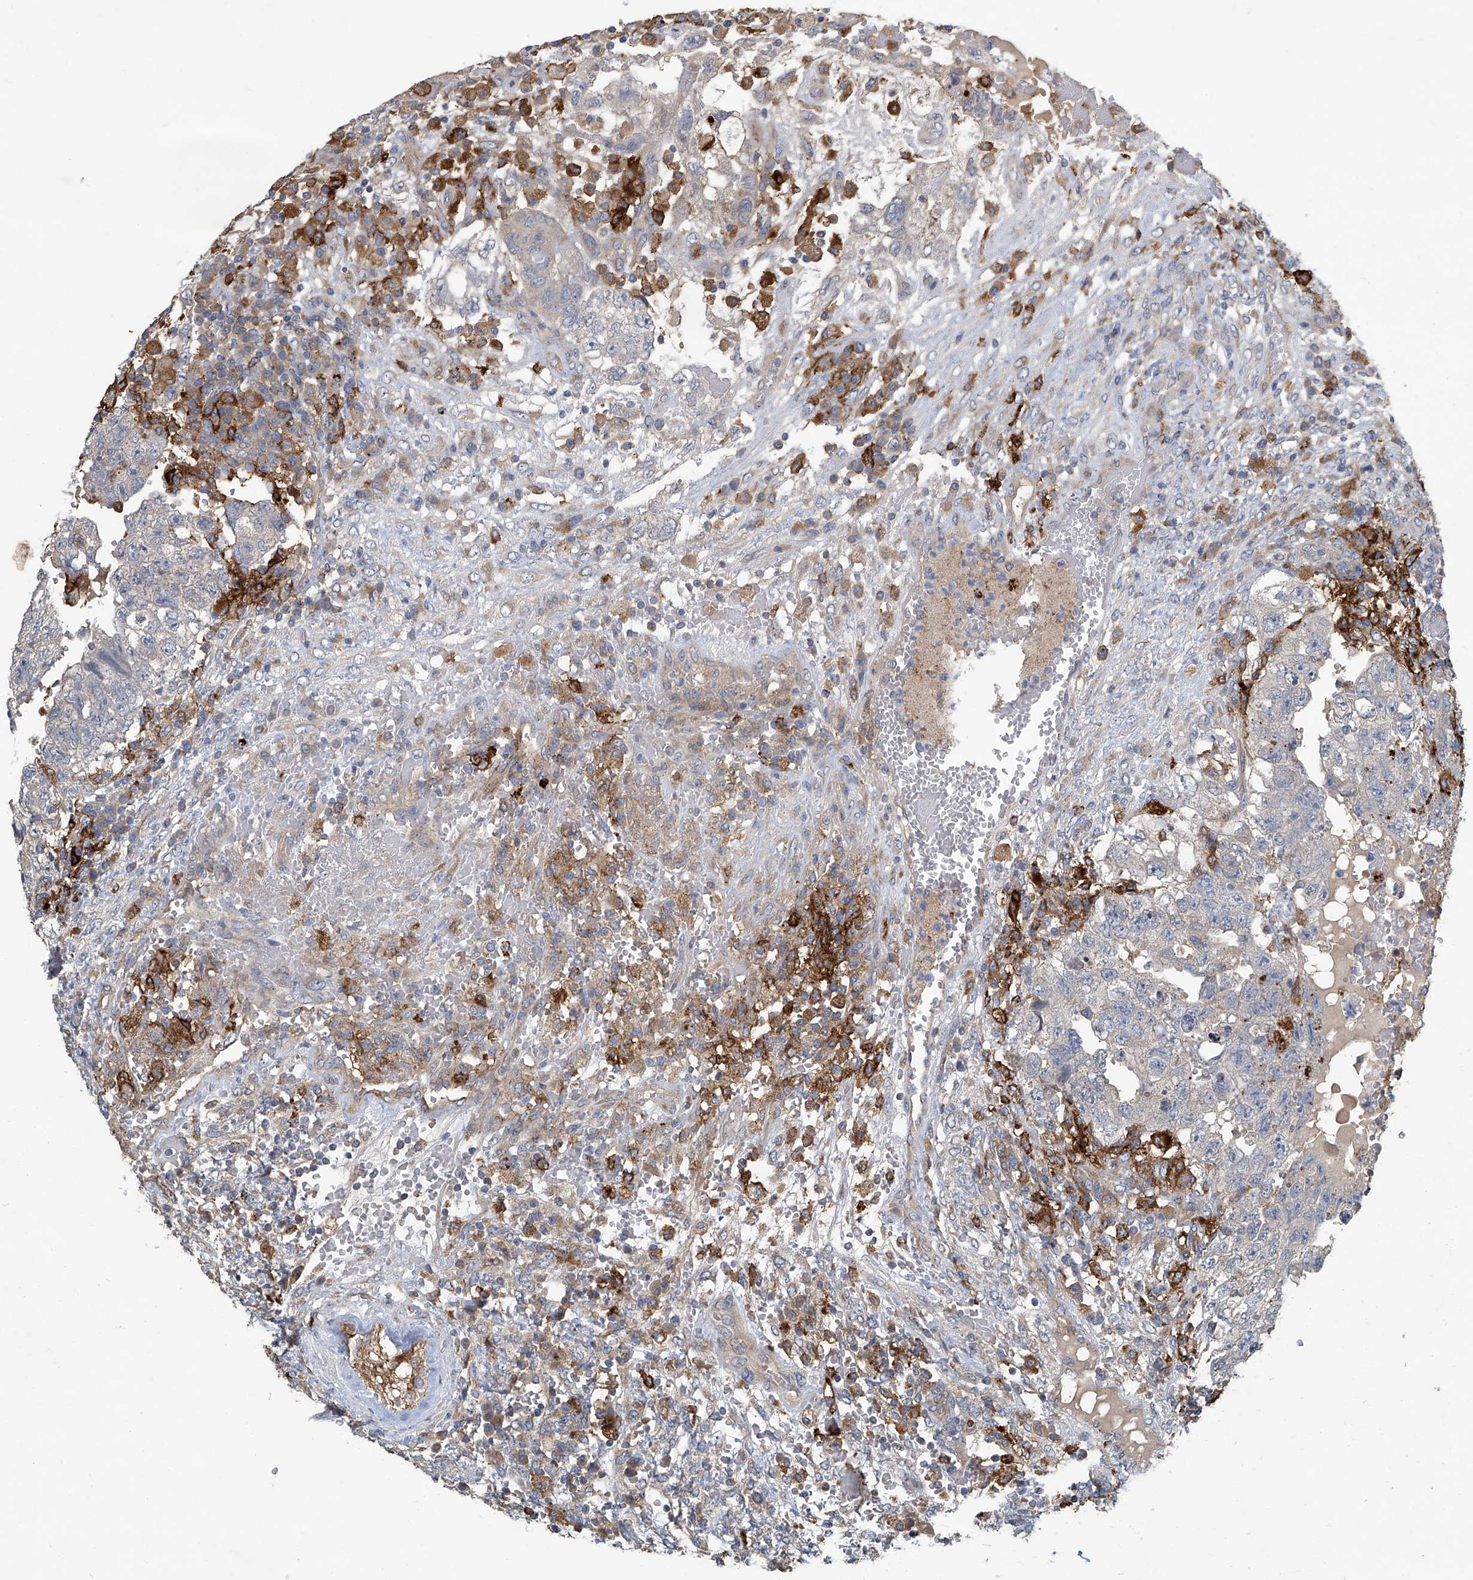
{"staining": {"intensity": "negative", "quantity": "none", "location": "none"}, "tissue": "testis cancer", "cell_type": "Tumor cells", "image_type": "cancer", "snomed": [{"axis": "morphology", "description": "Carcinoma, Embryonal, NOS"}, {"axis": "topography", "description": "Testis"}], "caption": "An image of testis cancer (embryonal carcinoma) stained for a protein exhibits no brown staining in tumor cells.", "gene": "FAM167A", "patient": {"sex": "male", "age": 36}}